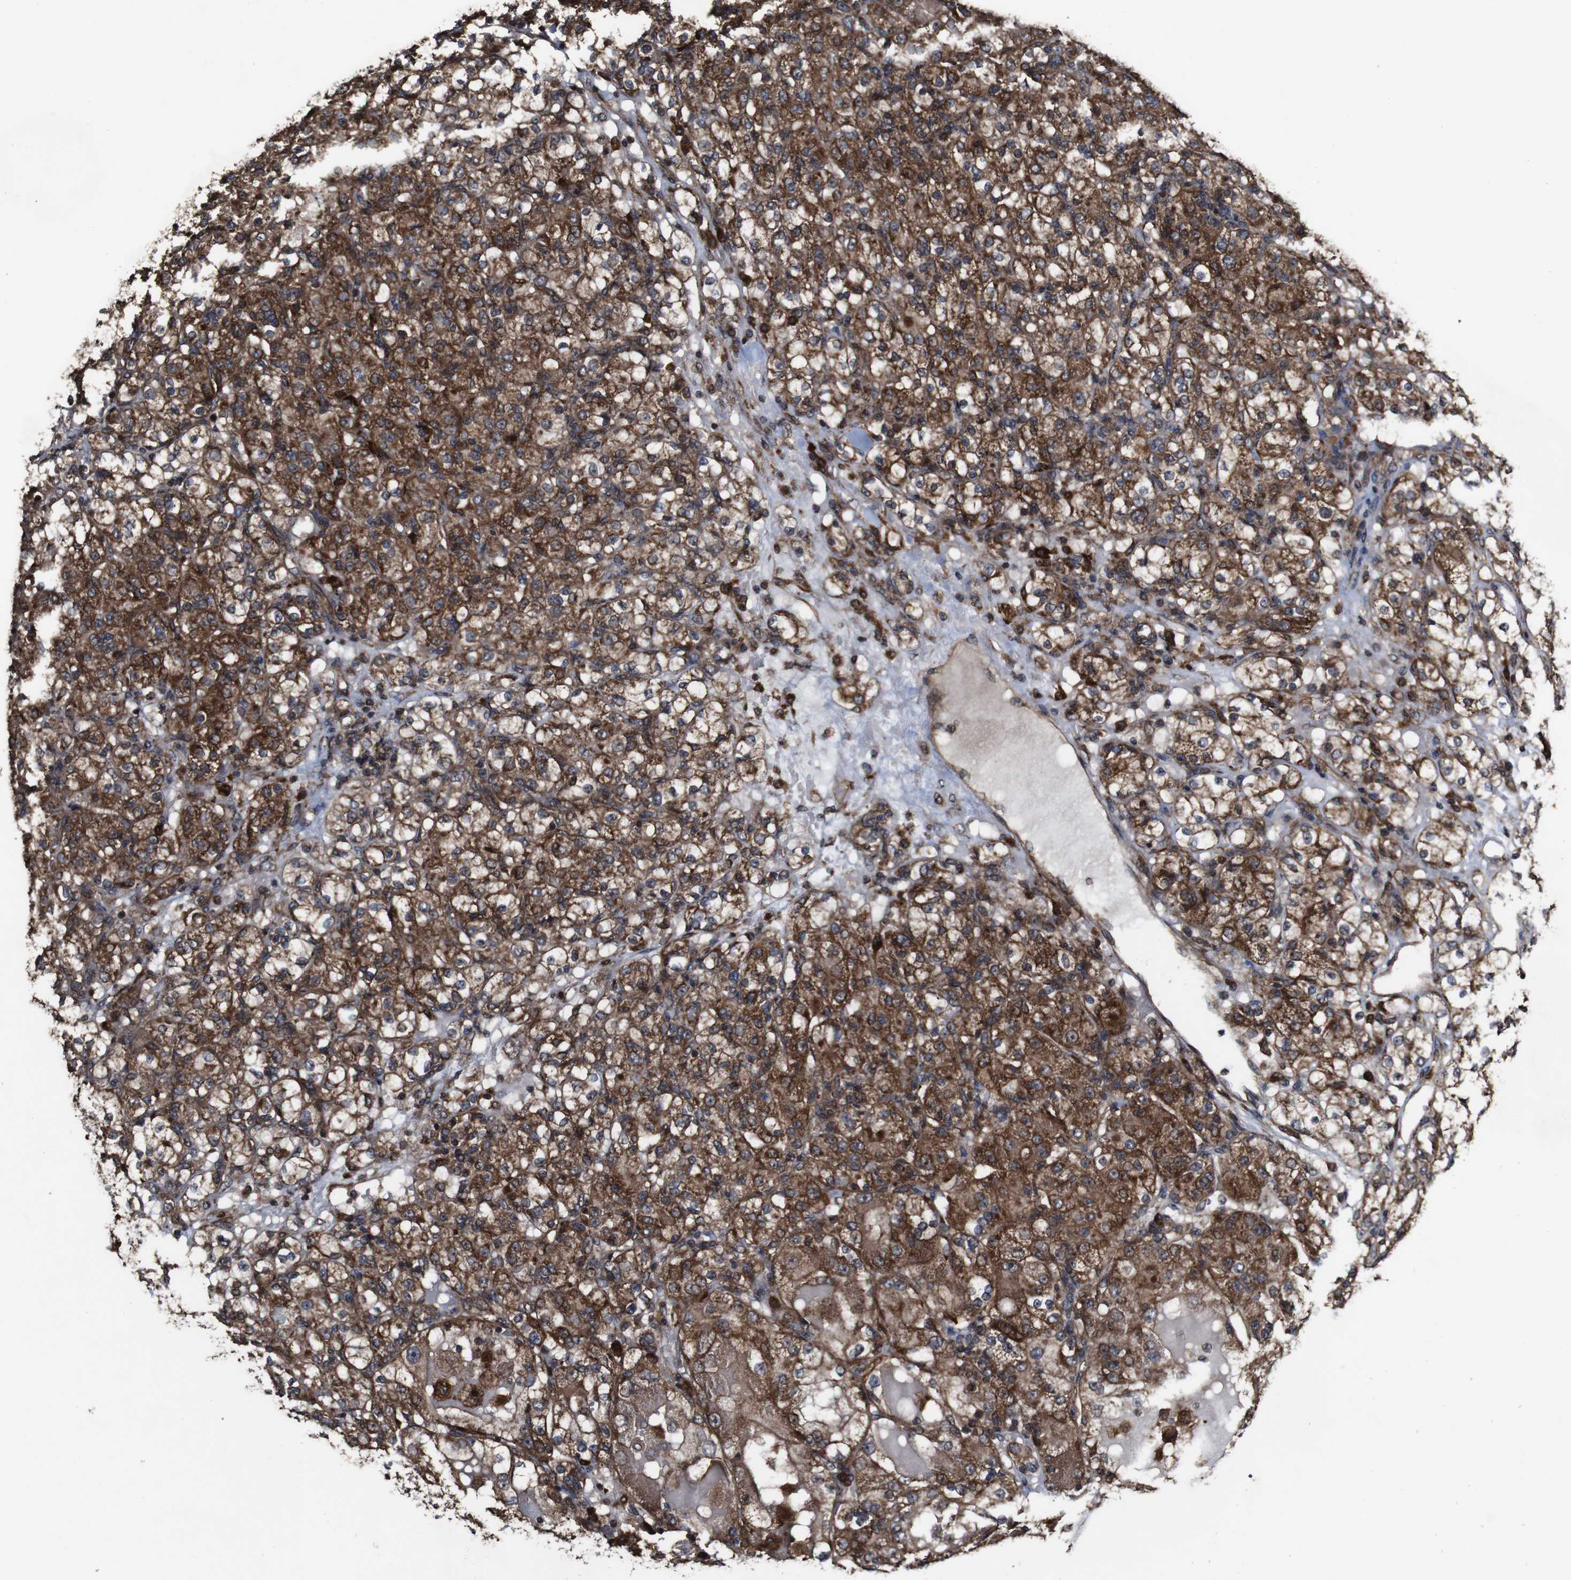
{"staining": {"intensity": "strong", "quantity": ">75%", "location": "cytoplasmic/membranous"}, "tissue": "renal cancer", "cell_type": "Tumor cells", "image_type": "cancer", "snomed": [{"axis": "morphology", "description": "Normal tissue, NOS"}, {"axis": "morphology", "description": "Adenocarcinoma, NOS"}, {"axis": "topography", "description": "Kidney"}], "caption": "Renal cancer (adenocarcinoma) was stained to show a protein in brown. There is high levels of strong cytoplasmic/membranous staining in approximately >75% of tumor cells.", "gene": "BTN3A3", "patient": {"sex": "male", "age": 61}}